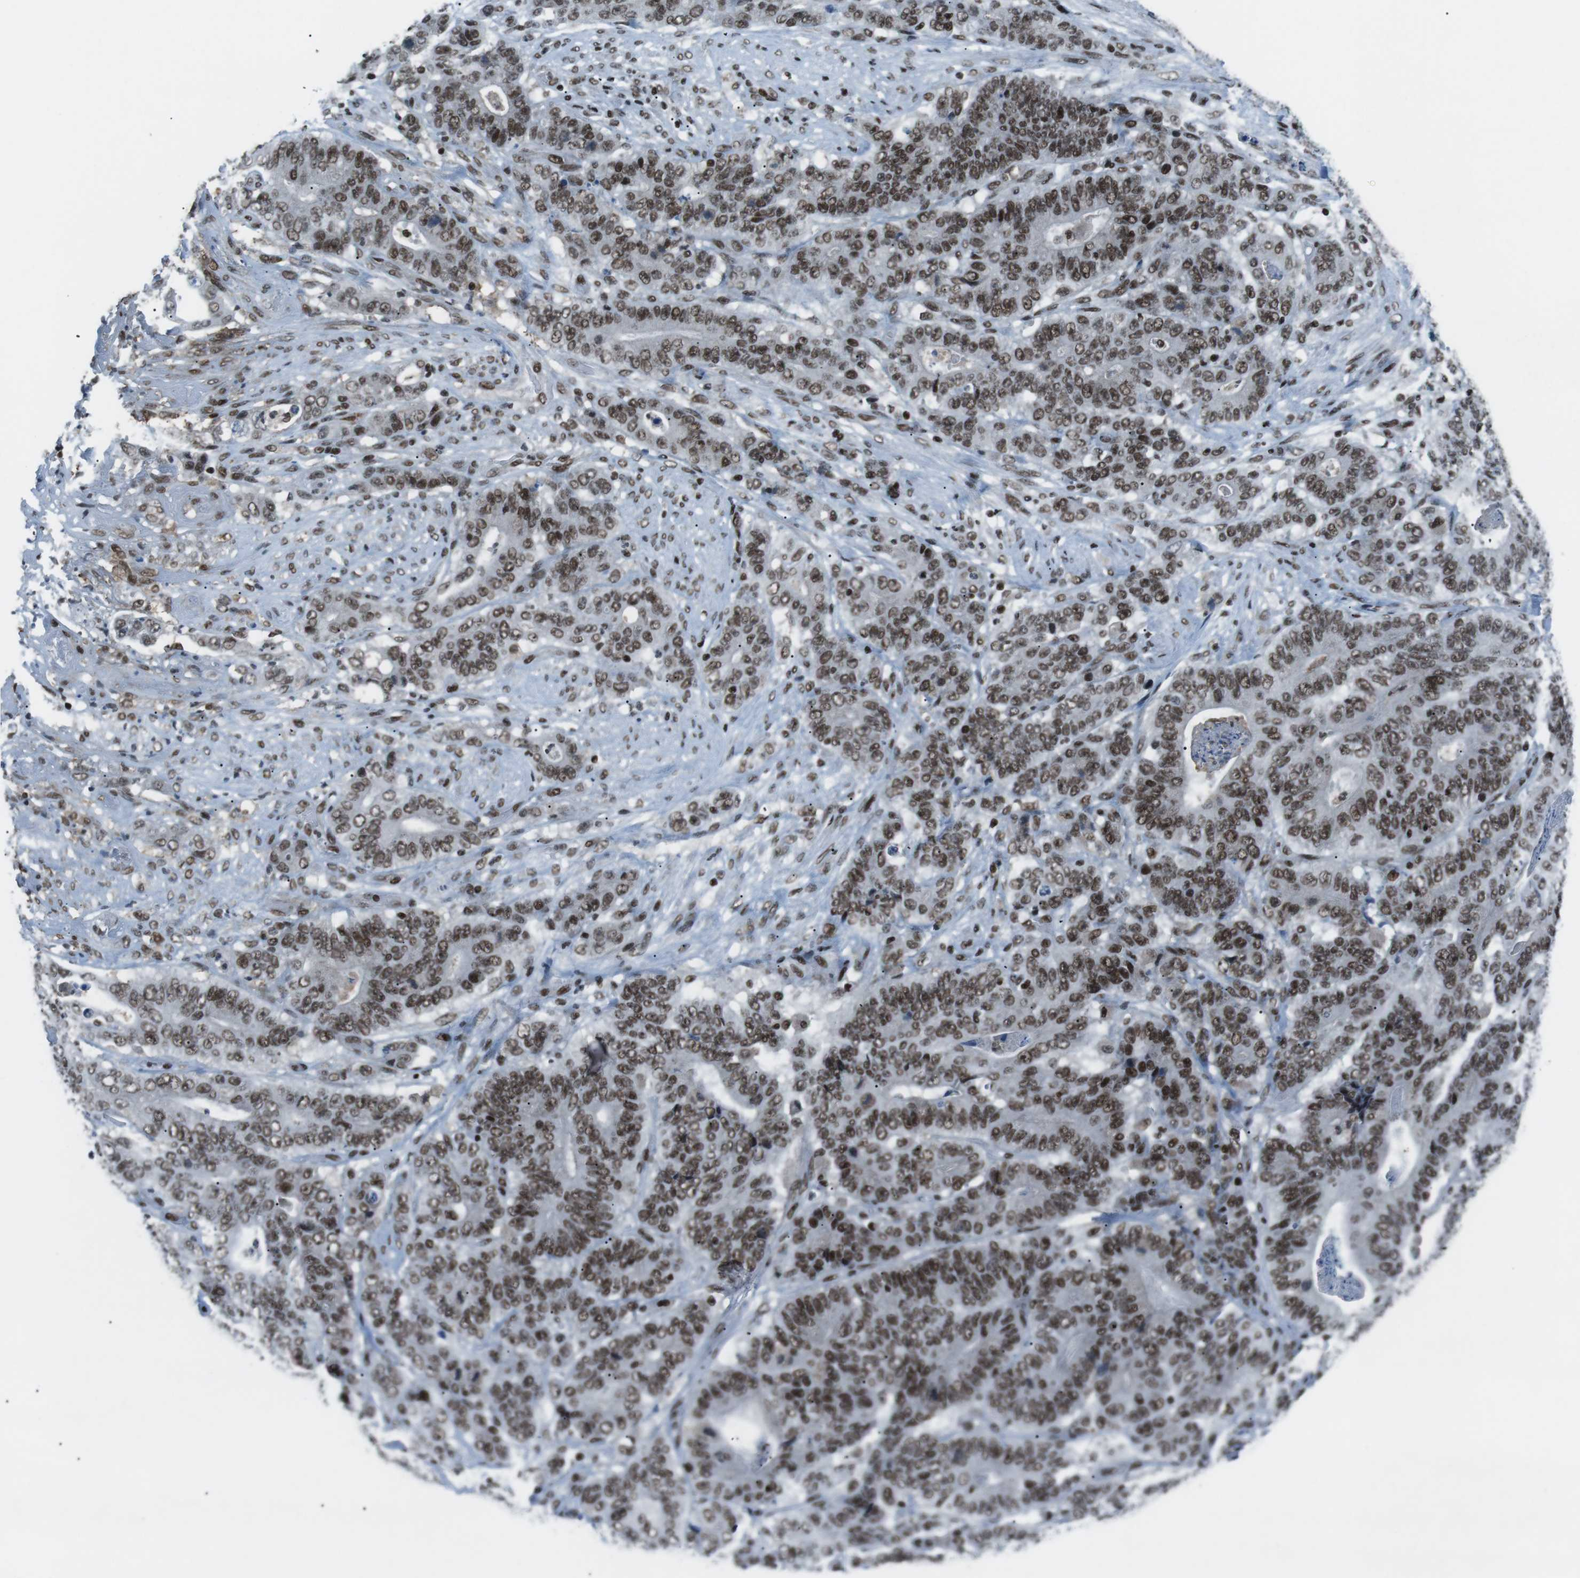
{"staining": {"intensity": "strong", "quantity": ">75%", "location": "nuclear"}, "tissue": "stomach cancer", "cell_type": "Tumor cells", "image_type": "cancer", "snomed": [{"axis": "morphology", "description": "Adenocarcinoma, NOS"}, {"axis": "topography", "description": "Stomach"}], "caption": "Immunohistochemical staining of stomach adenocarcinoma reveals high levels of strong nuclear expression in approximately >75% of tumor cells. Ihc stains the protein of interest in brown and the nuclei are stained blue.", "gene": "TAF1", "patient": {"sex": "female", "age": 73}}